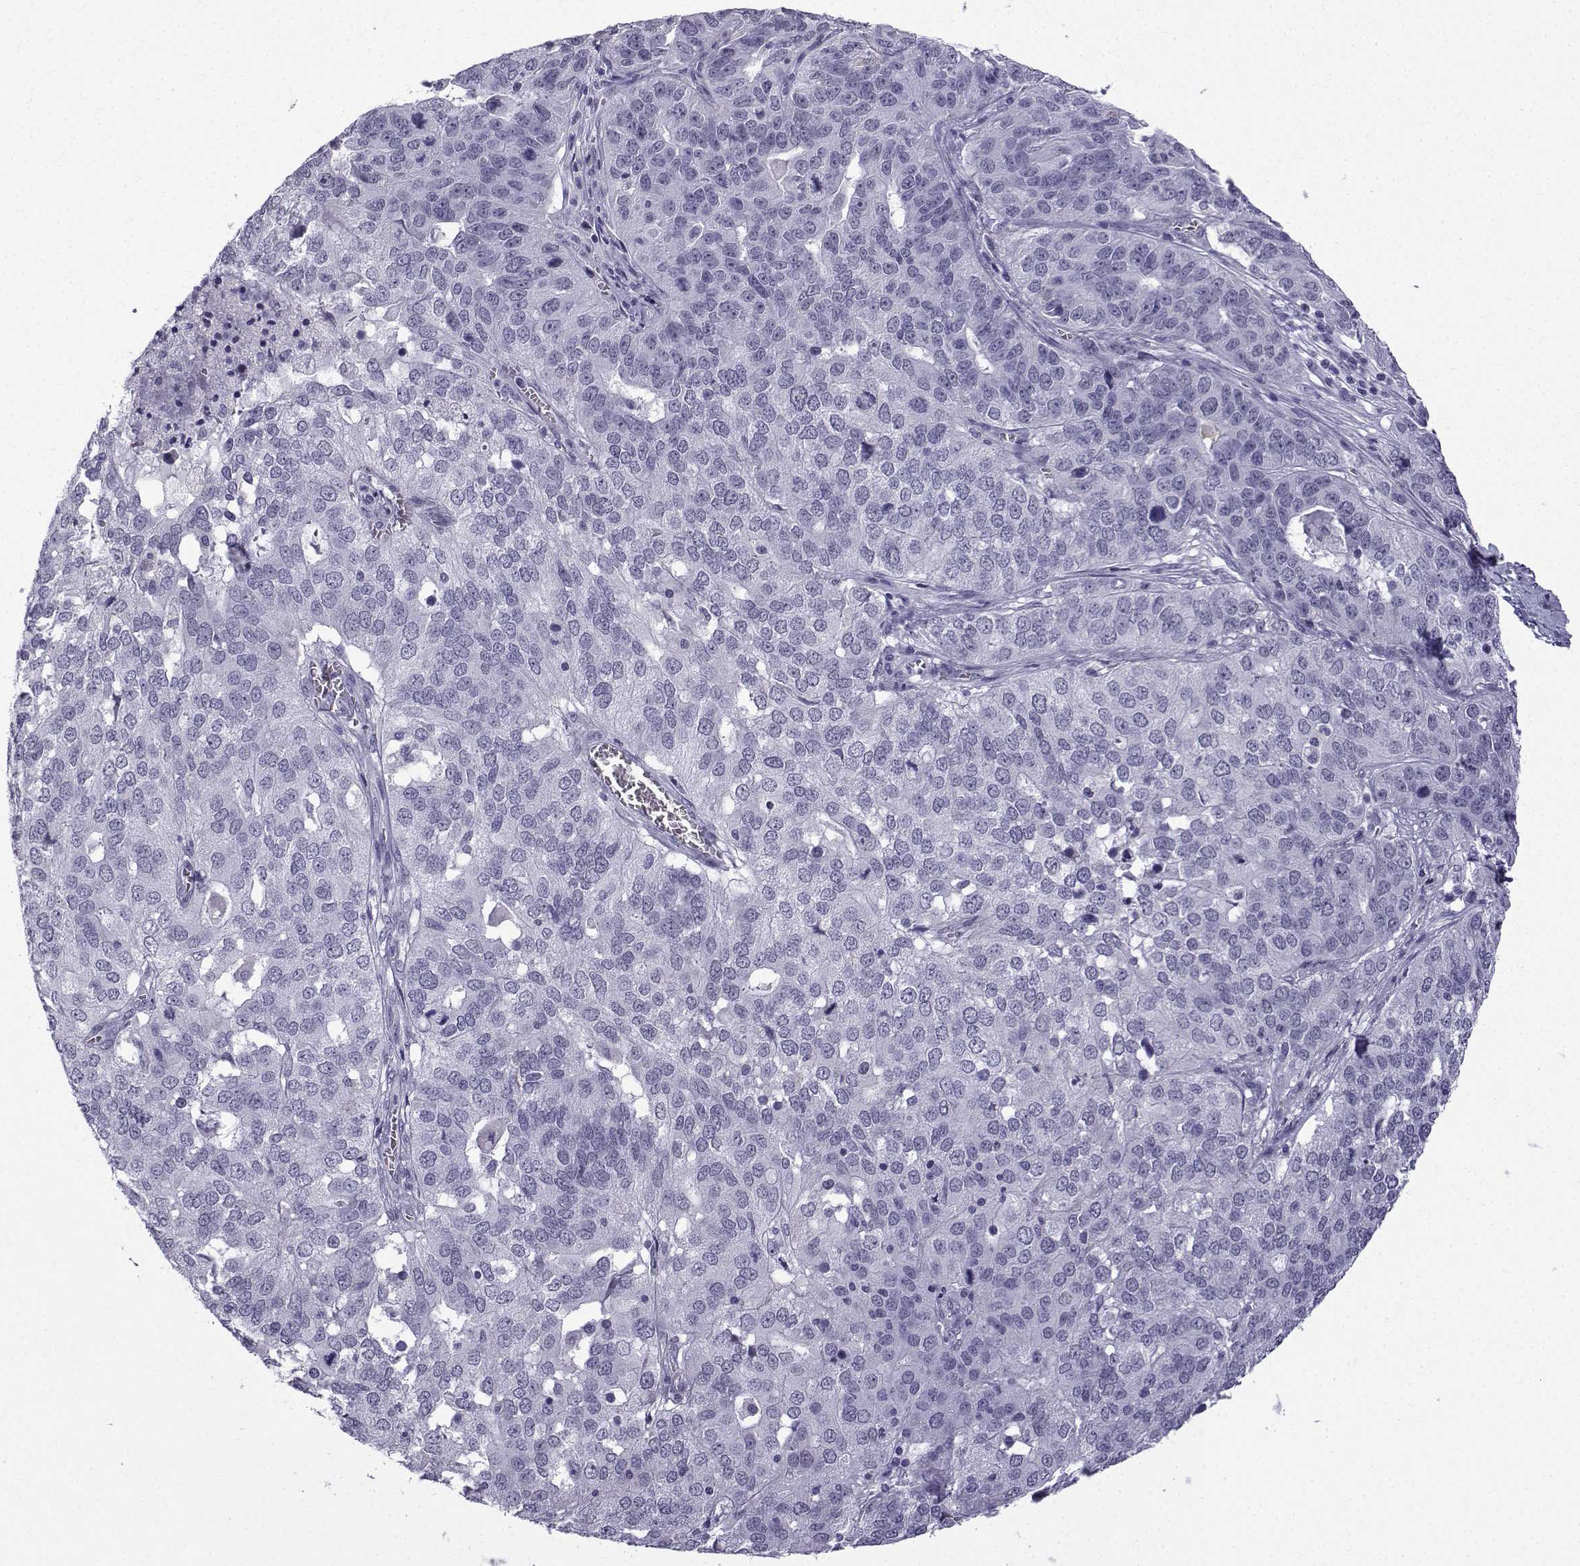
{"staining": {"intensity": "negative", "quantity": "none", "location": "none"}, "tissue": "ovarian cancer", "cell_type": "Tumor cells", "image_type": "cancer", "snomed": [{"axis": "morphology", "description": "Carcinoma, endometroid"}, {"axis": "topography", "description": "Soft tissue"}, {"axis": "topography", "description": "Ovary"}], "caption": "Human ovarian cancer (endometroid carcinoma) stained for a protein using IHC exhibits no expression in tumor cells.", "gene": "MRGBP", "patient": {"sex": "female", "age": 52}}